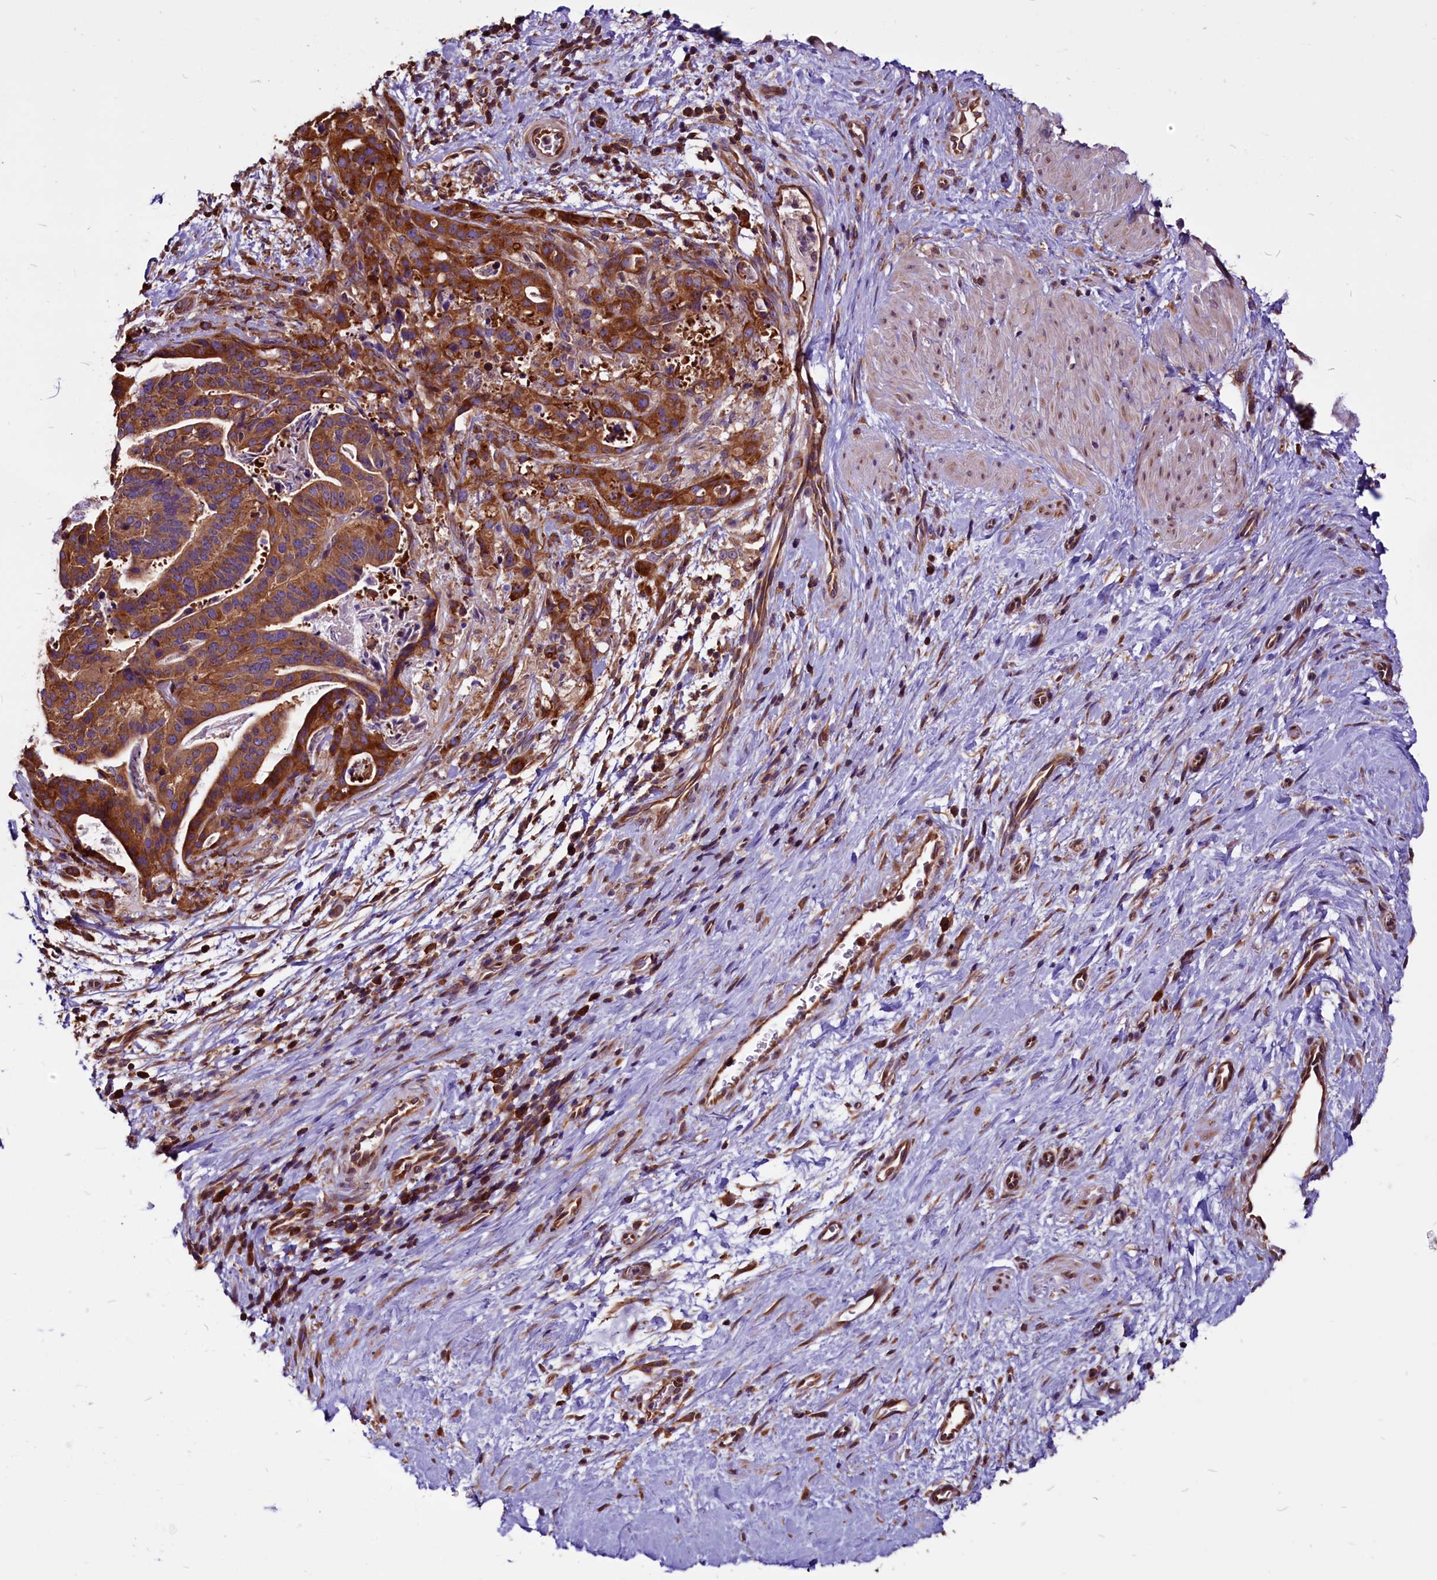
{"staining": {"intensity": "strong", "quantity": ">75%", "location": "cytoplasmic/membranous"}, "tissue": "stomach cancer", "cell_type": "Tumor cells", "image_type": "cancer", "snomed": [{"axis": "morphology", "description": "Adenocarcinoma, NOS"}, {"axis": "topography", "description": "Stomach"}], "caption": "Stomach adenocarcinoma tissue displays strong cytoplasmic/membranous positivity in approximately >75% of tumor cells, visualized by immunohistochemistry.", "gene": "EIF3G", "patient": {"sex": "male", "age": 48}}